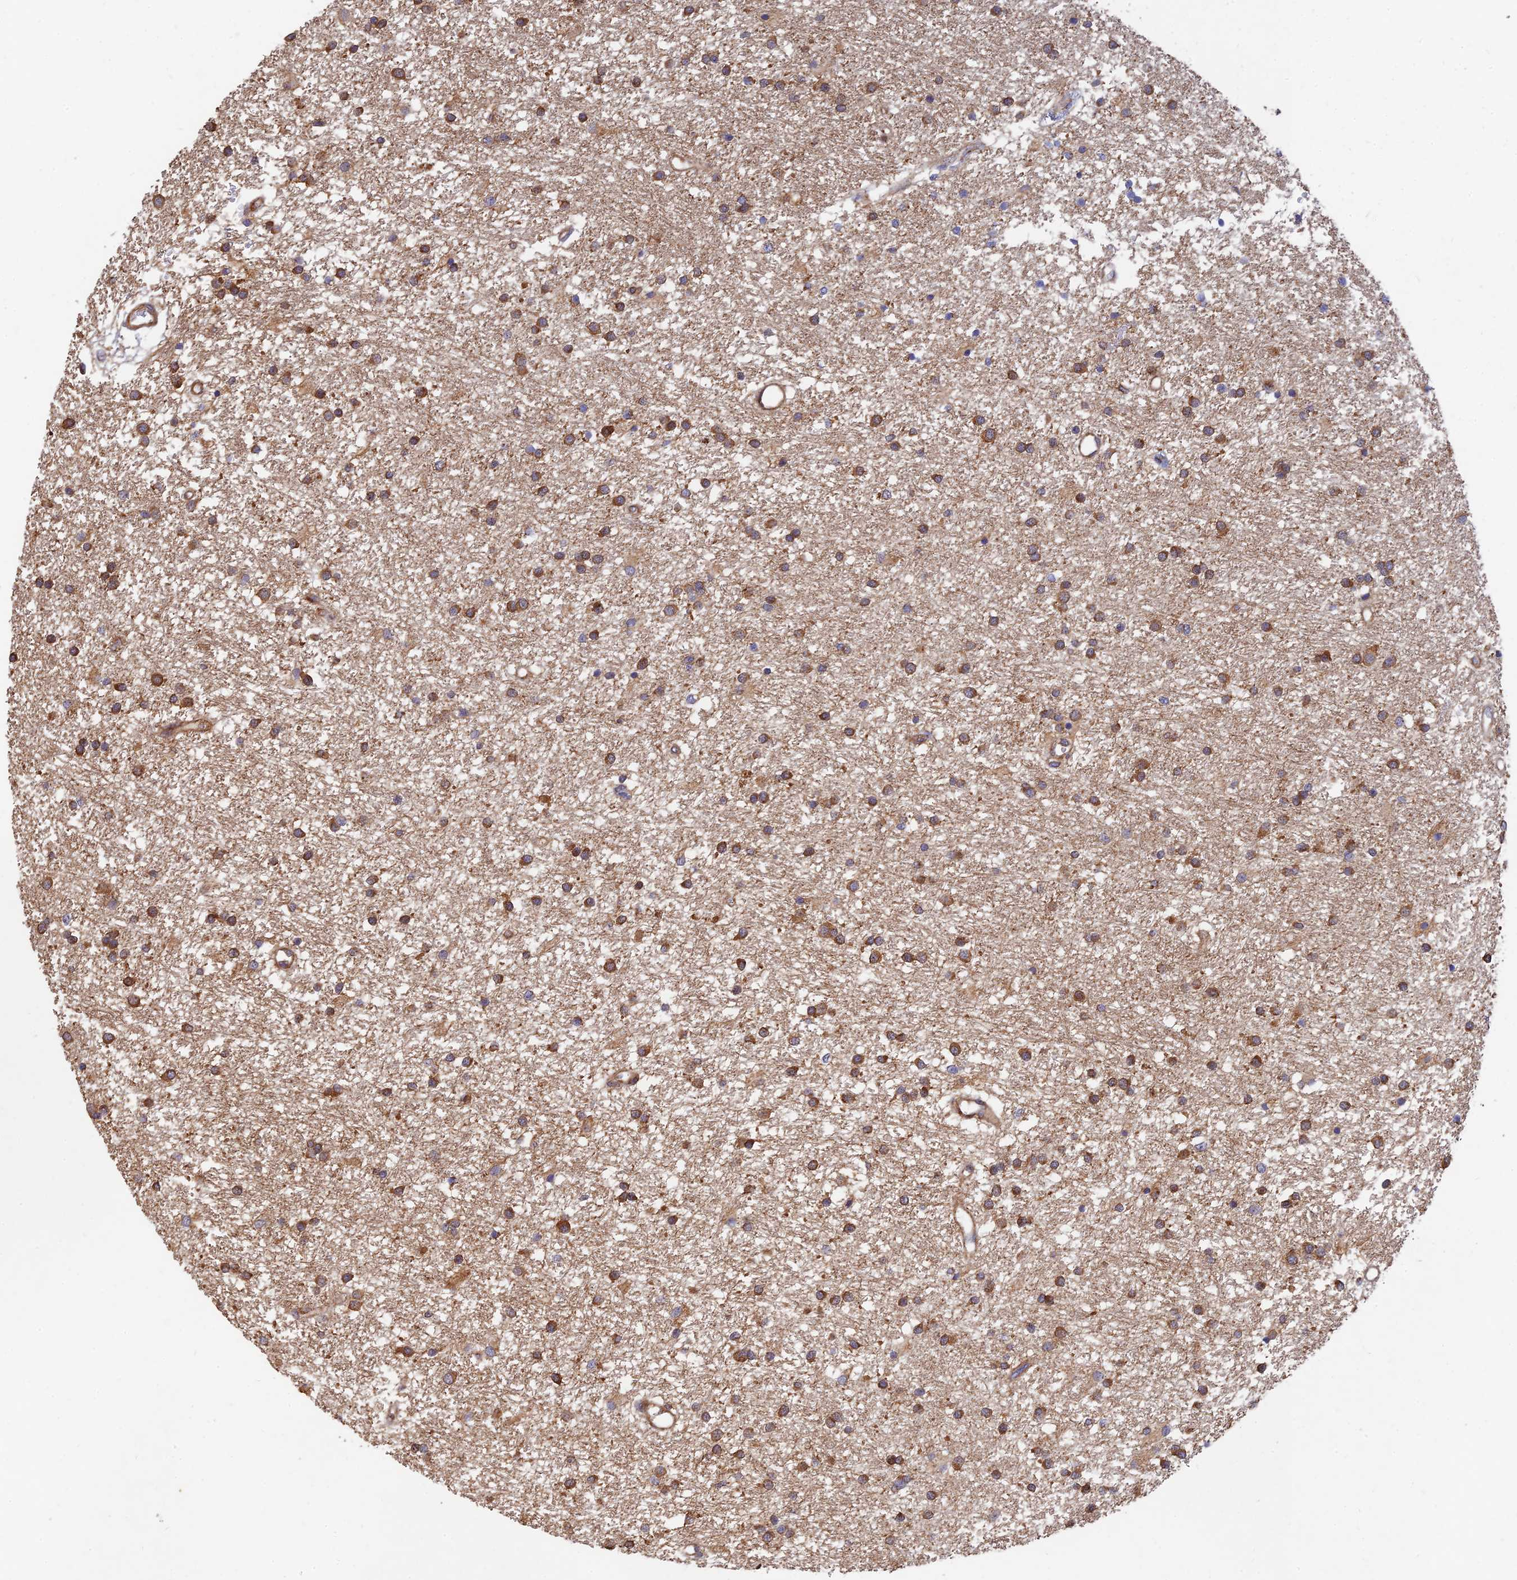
{"staining": {"intensity": "moderate", "quantity": ">75%", "location": "cytoplasmic/membranous"}, "tissue": "glioma", "cell_type": "Tumor cells", "image_type": "cancer", "snomed": [{"axis": "morphology", "description": "Glioma, malignant, High grade"}, {"axis": "topography", "description": "Brain"}], "caption": "Protein expression by IHC exhibits moderate cytoplasmic/membranous staining in approximately >75% of tumor cells in malignant glioma (high-grade). (IHC, brightfield microscopy, high magnification).", "gene": "SLC38A11", "patient": {"sex": "male", "age": 77}}